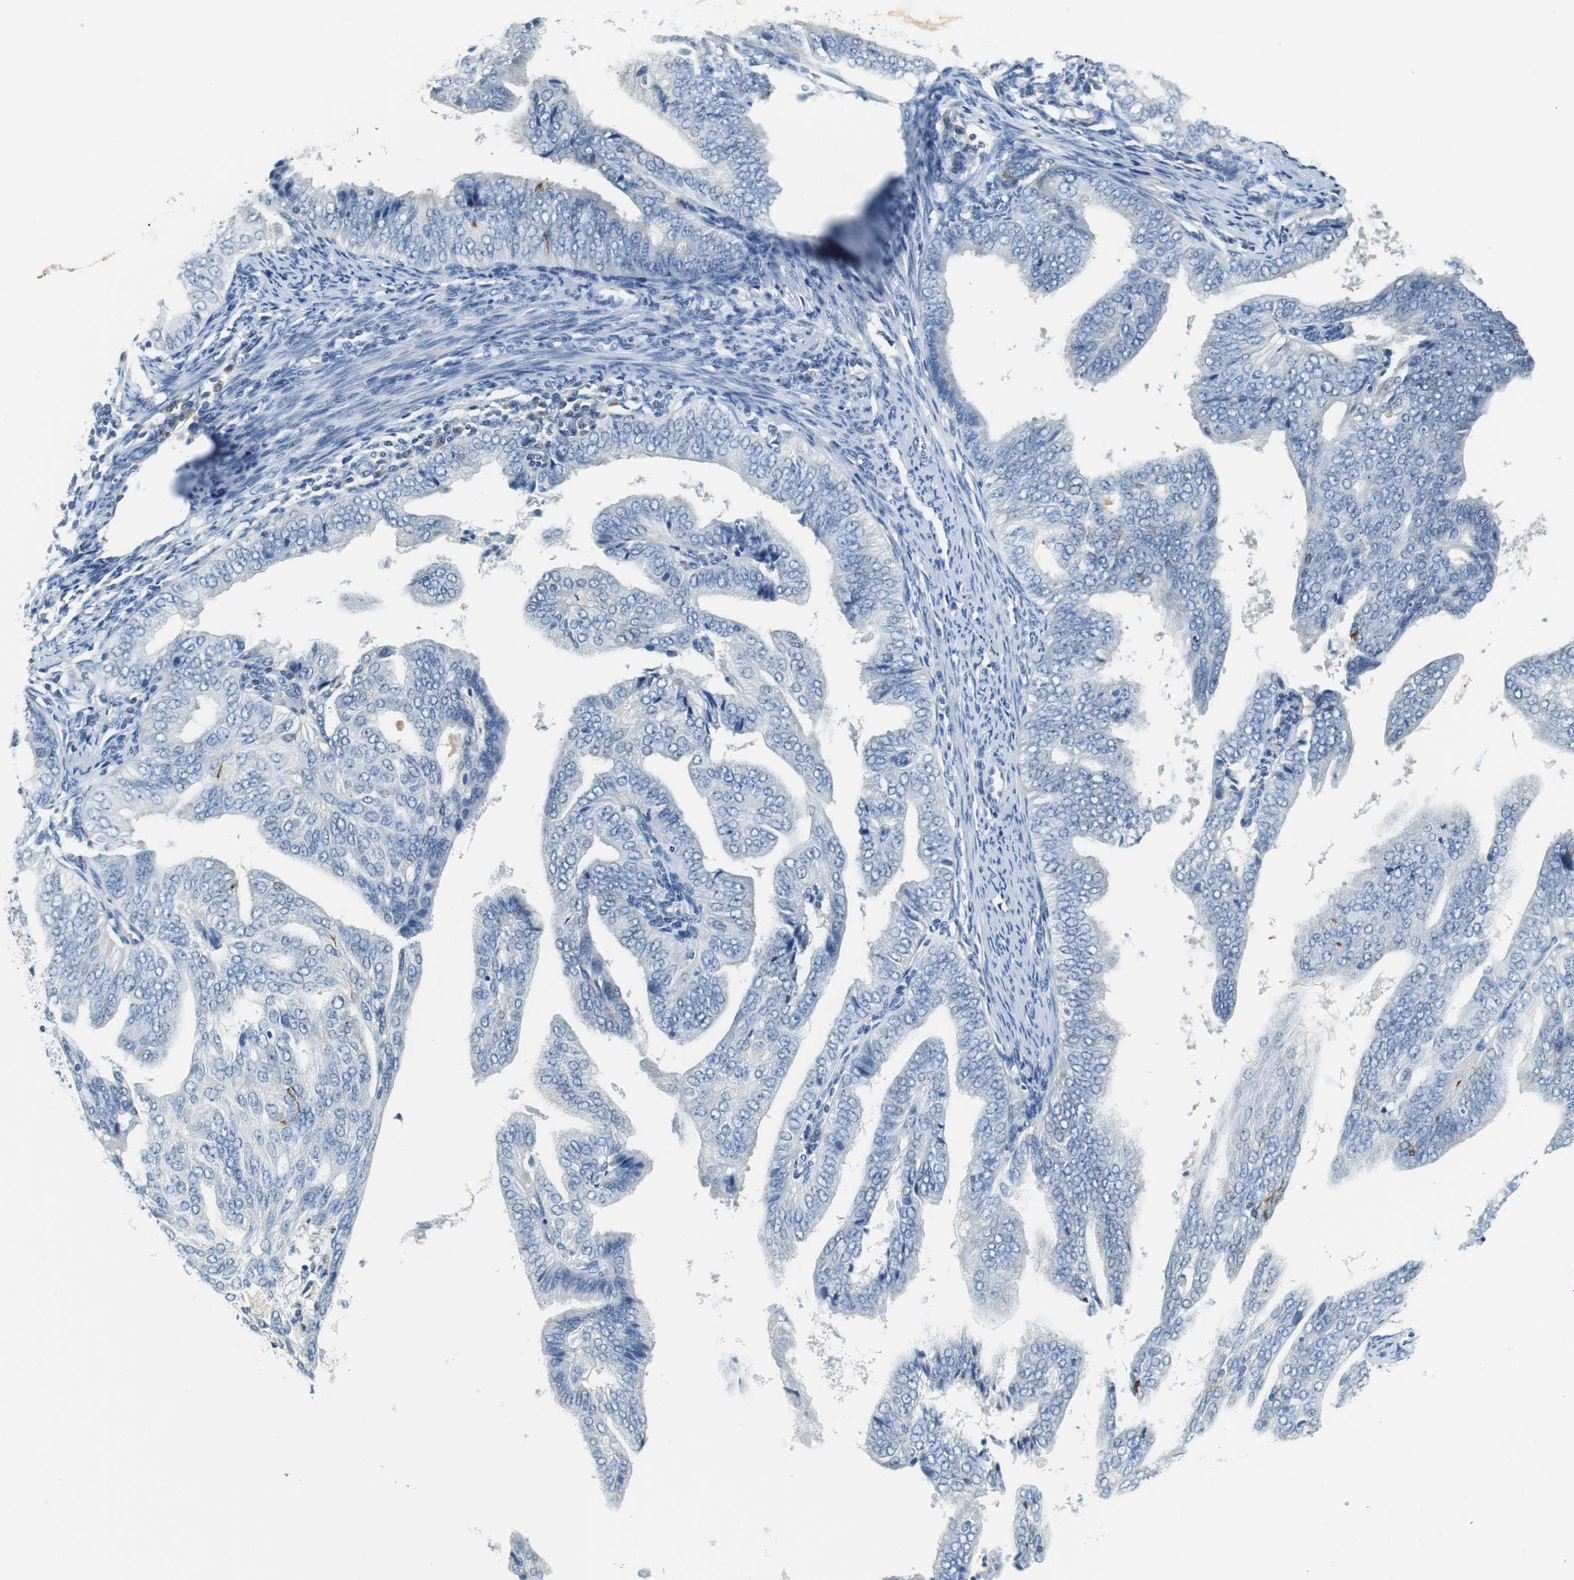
{"staining": {"intensity": "negative", "quantity": "none", "location": "none"}, "tissue": "endometrial cancer", "cell_type": "Tumor cells", "image_type": "cancer", "snomed": [{"axis": "morphology", "description": "Adenocarcinoma, NOS"}, {"axis": "topography", "description": "Endometrium"}], "caption": "Human endometrial cancer (adenocarcinoma) stained for a protein using IHC shows no expression in tumor cells.", "gene": "GLCCI1", "patient": {"sex": "female", "age": 58}}